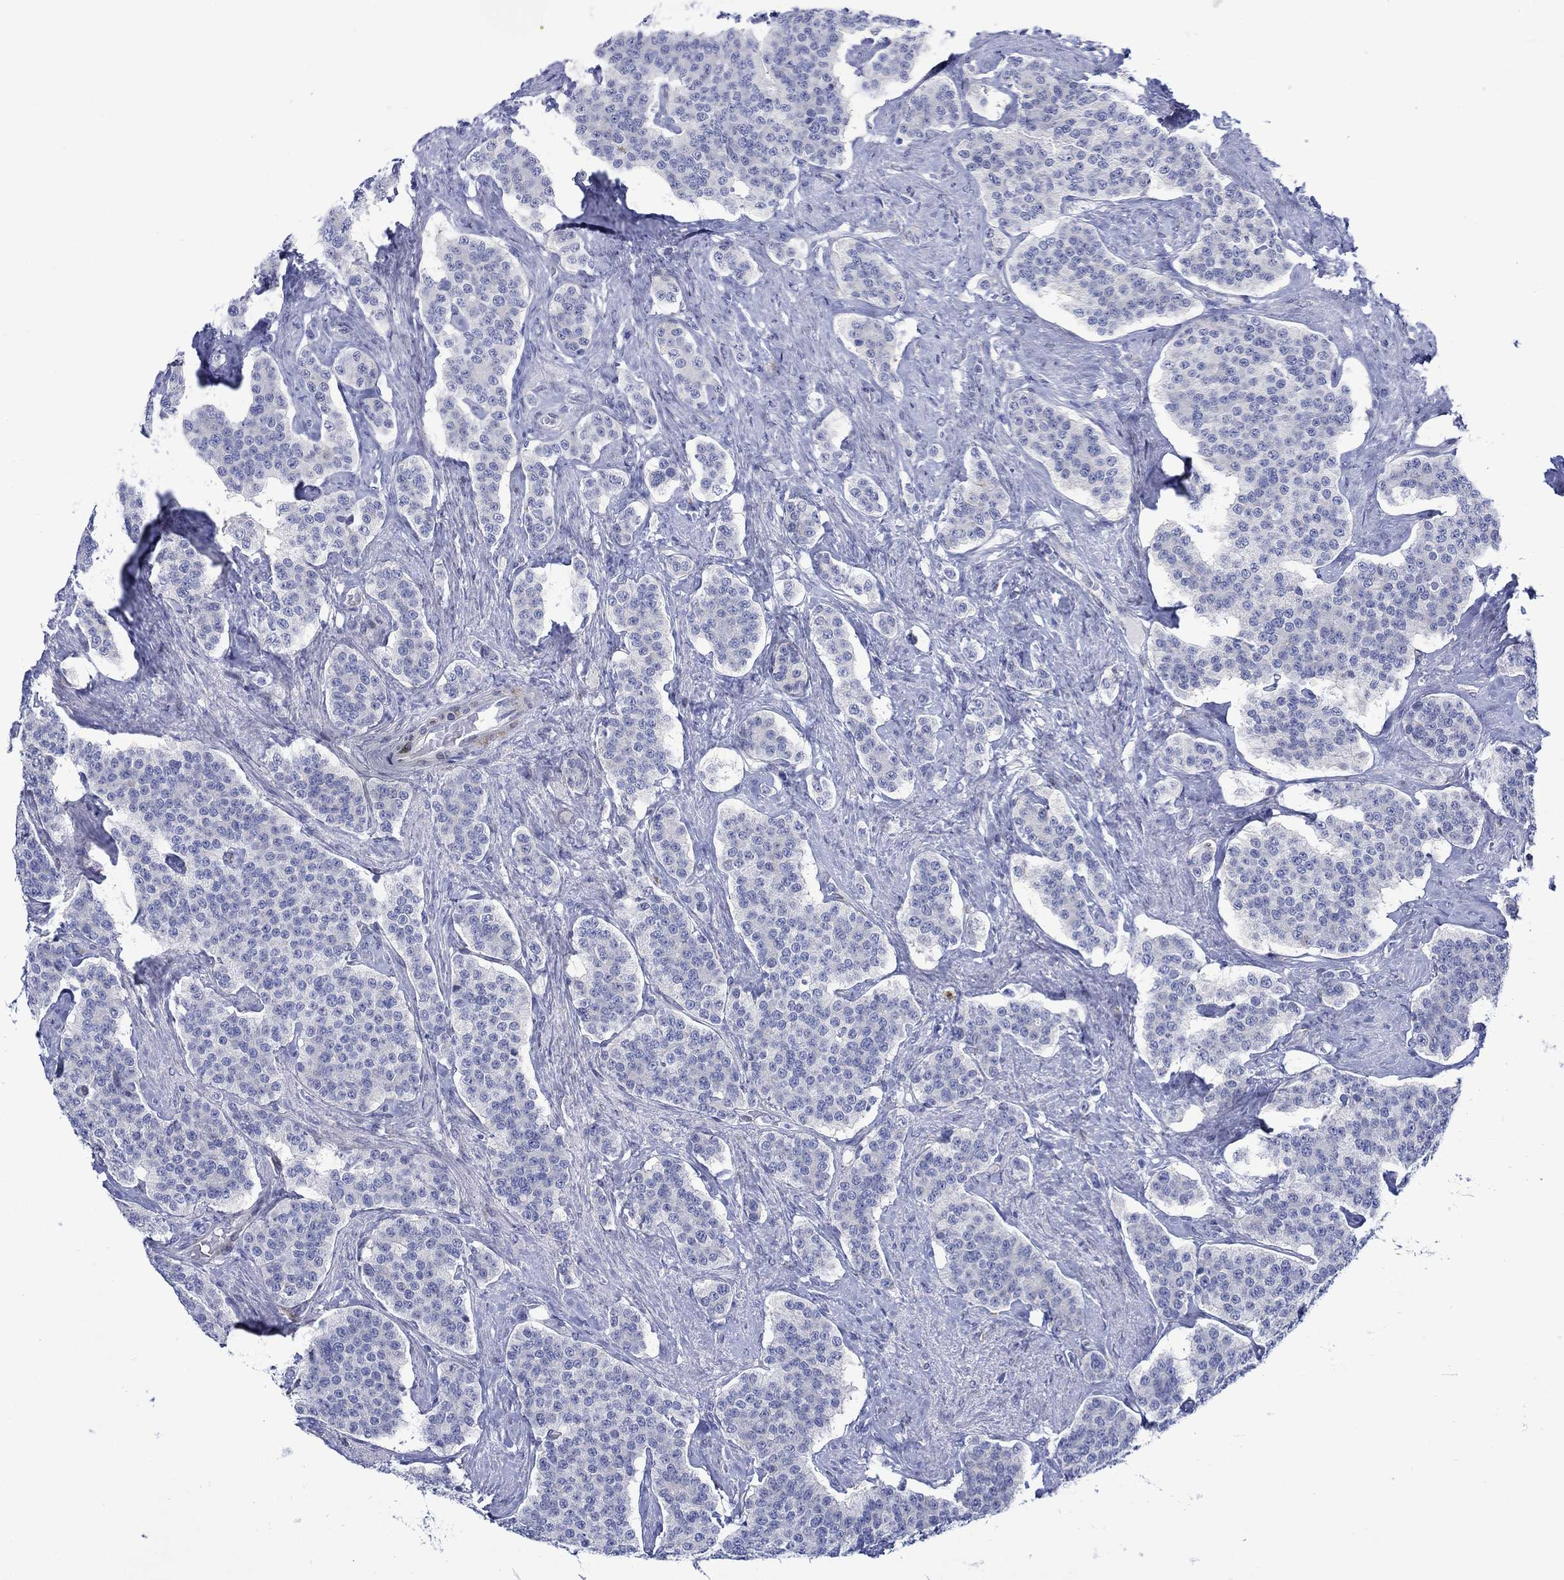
{"staining": {"intensity": "negative", "quantity": "none", "location": "none"}, "tissue": "carcinoid", "cell_type": "Tumor cells", "image_type": "cancer", "snomed": [{"axis": "morphology", "description": "Carcinoid, malignant, NOS"}, {"axis": "topography", "description": "Small intestine"}], "caption": "Immunohistochemical staining of malignant carcinoid exhibits no significant positivity in tumor cells.", "gene": "KSR2", "patient": {"sex": "female", "age": 58}}